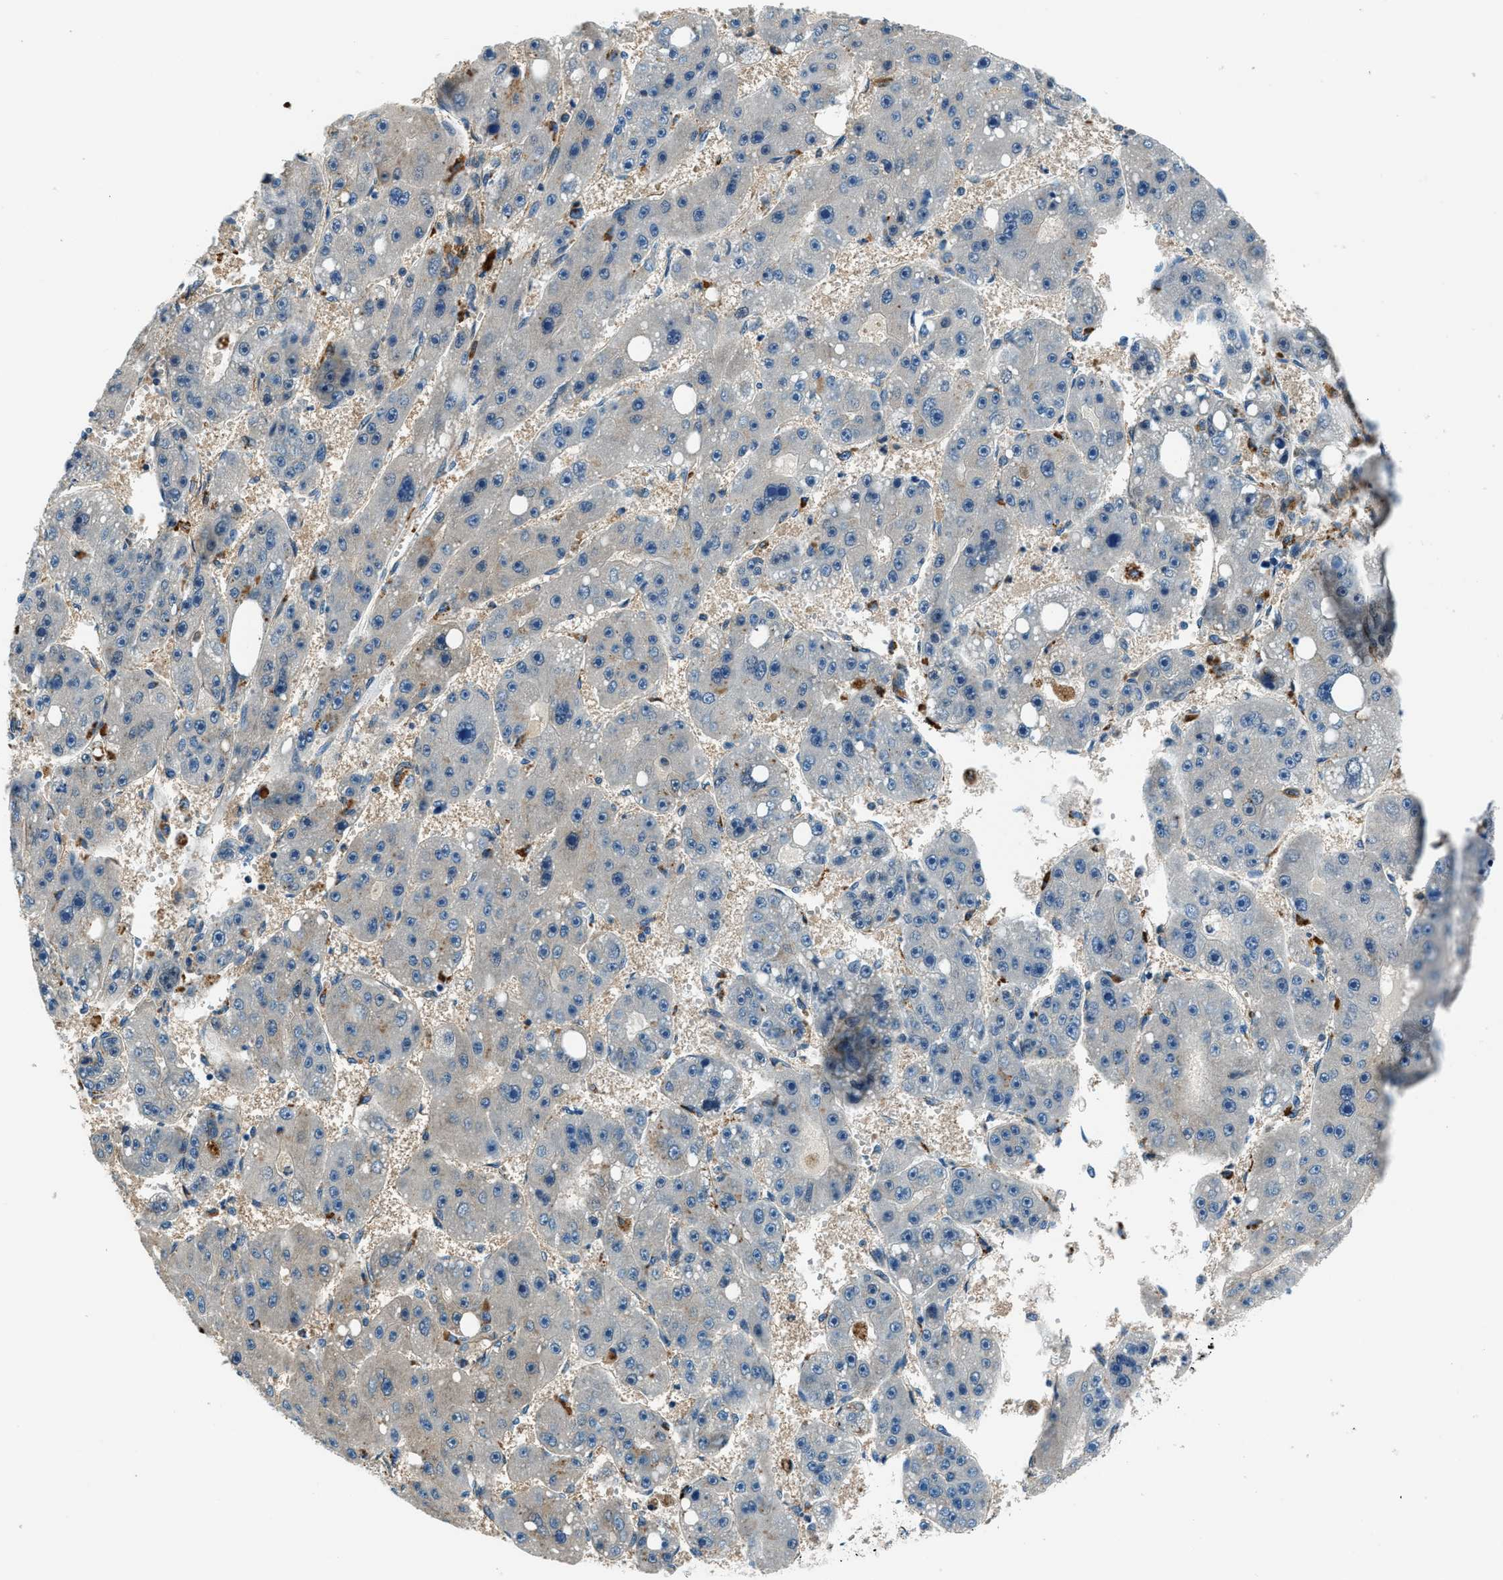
{"staining": {"intensity": "negative", "quantity": "none", "location": "none"}, "tissue": "liver cancer", "cell_type": "Tumor cells", "image_type": "cancer", "snomed": [{"axis": "morphology", "description": "Carcinoma, Hepatocellular, NOS"}, {"axis": "topography", "description": "Liver"}], "caption": "There is no significant positivity in tumor cells of hepatocellular carcinoma (liver).", "gene": "SLC19A2", "patient": {"sex": "female", "age": 61}}